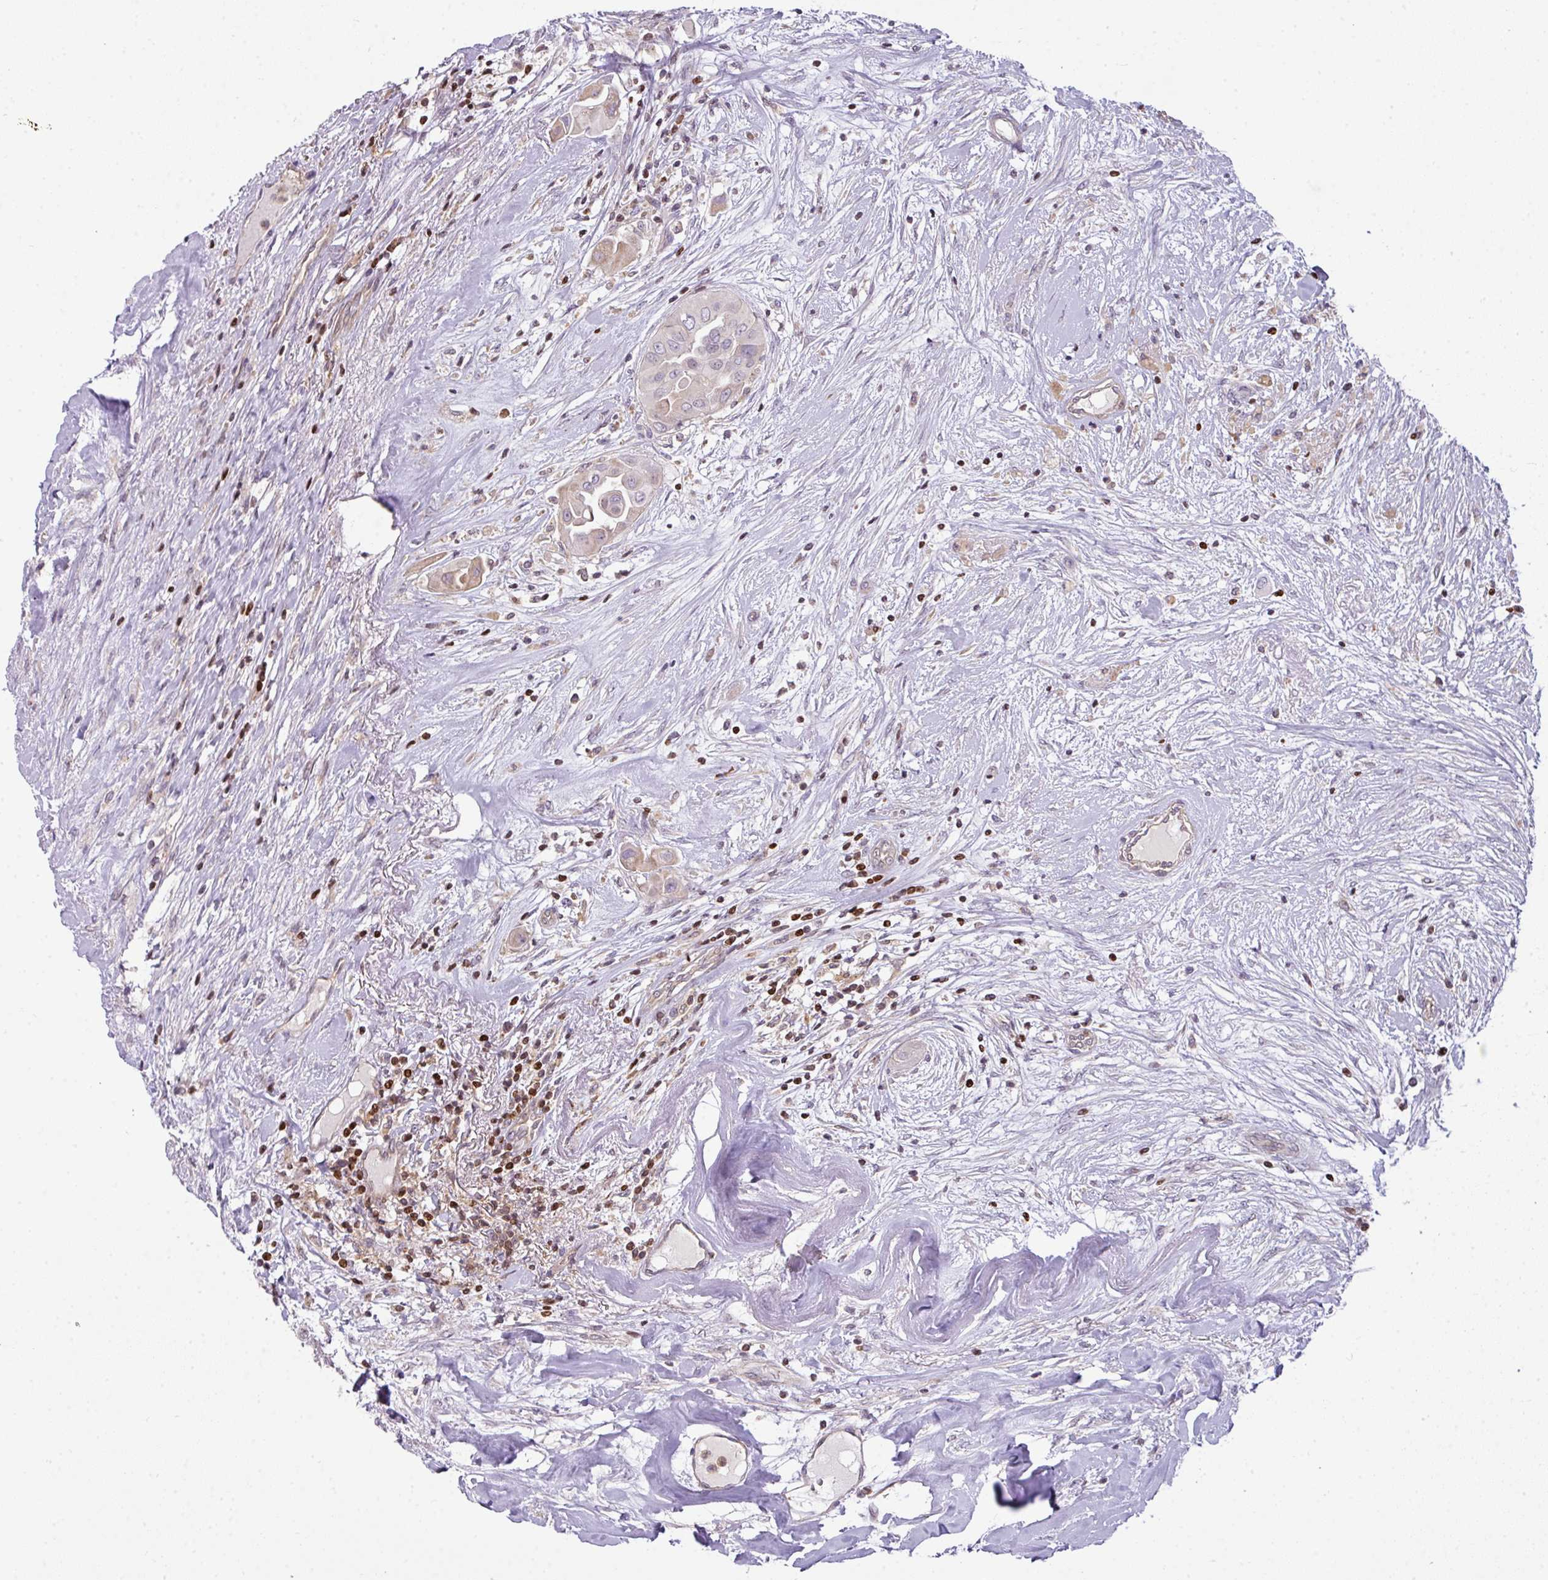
{"staining": {"intensity": "weak", "quantity": "<25%", "location": "cytoplasmic/membranous"}, "tissue": "thyroid cancer", "cell_type": "Tumor cells", "image_type": "cancer", "snomed": [{"axis": "morphology", "description": "Papillary adenocarcinoma, NOS"}, {"axis": "topography", "description": "Thyroid gland"}], "caption": "DAB (3,3'-diaminobenzidine) immunohistochemical staining of papillary adenocarcinoma (thyroid) reveals no significant staining in tumor cells.", "gene": "STAT5A", "patient": {"sex": "female", "age": 59}}